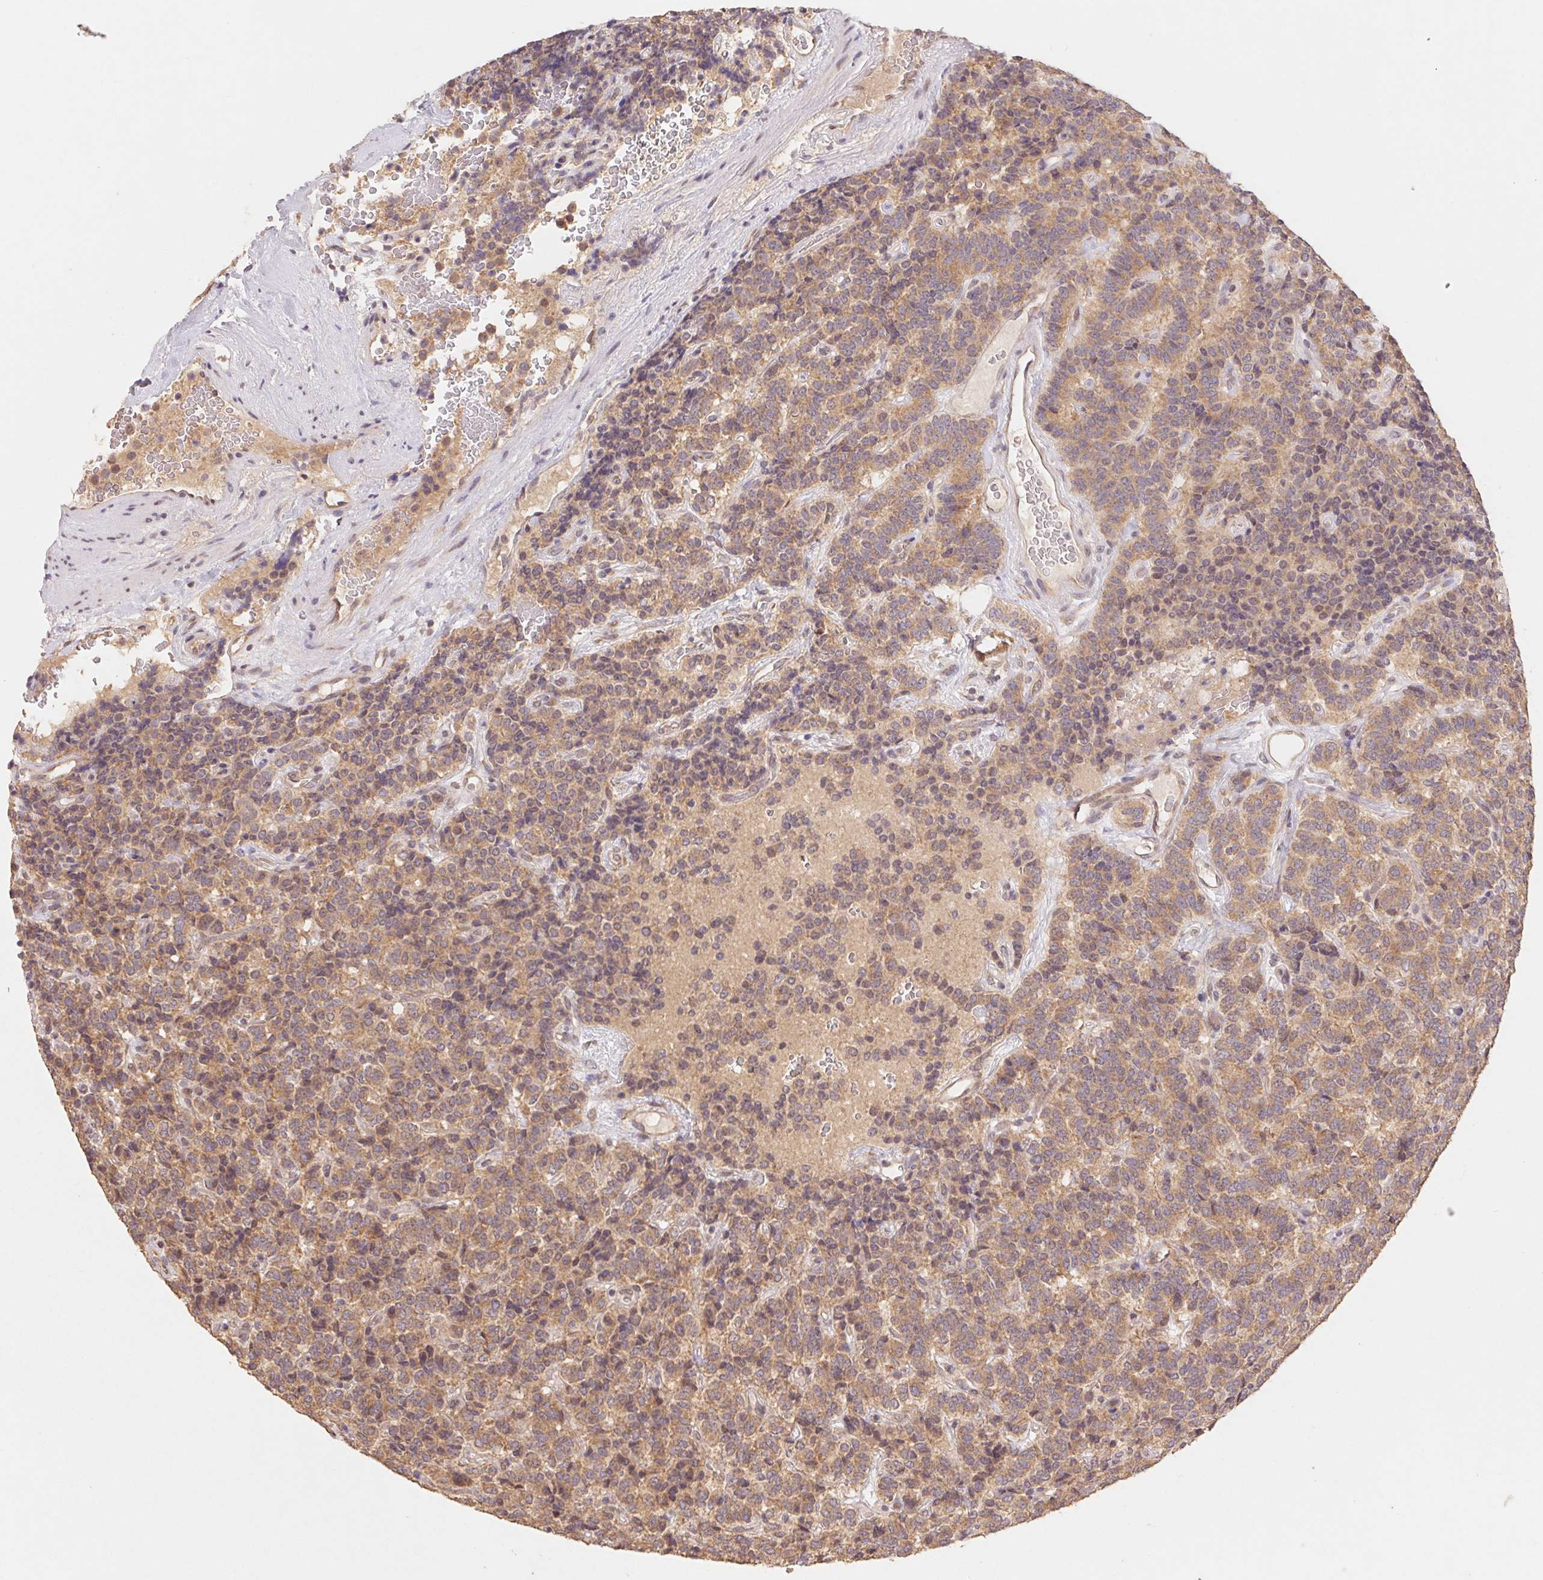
{"staining": {"intensity": "moderate", "quantity": ">75%", "location": "cytoplasmic/membranous"}, "tissue": "carcinoid", "cell_type": "Tumor cells", "image_type": "cancer", "snomed": [{"axis": "morphology", "description": "Carcinoid, malignant, NOS"}, {"axis": "topography", "description": "Pancreas"}], "caption": "The histopathology image displays immunohistochemical staining of carcinoid (malignant). There is moderate cytoplasmic/membranous expression is present in about >75% of tumor cells.", "gene": "RPL27A", "patient": {"sex": "male", "age": 36}}